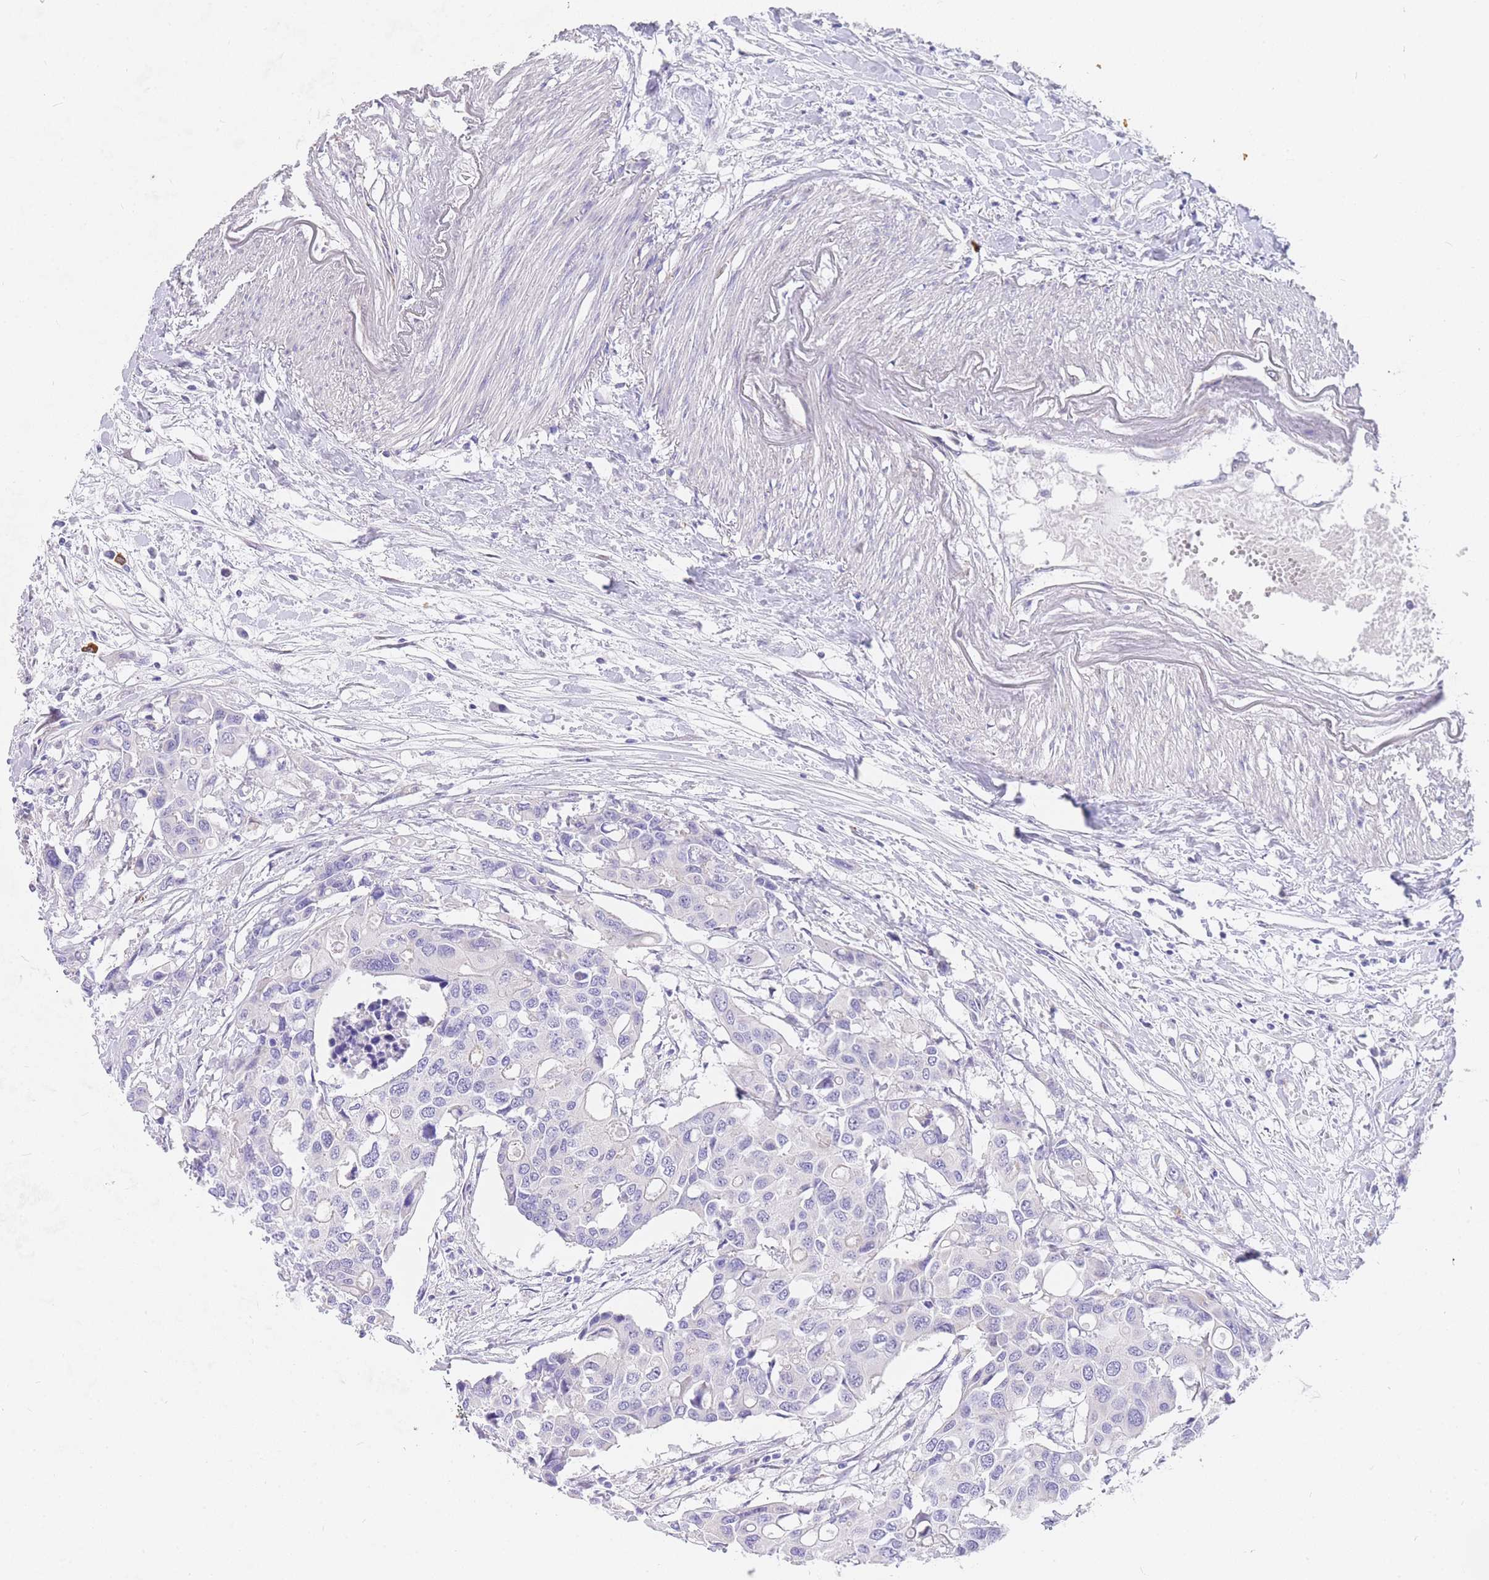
{"staining": {"intensity": "negative", "quantity": "none", "location": "none"}, "tissue": "colorectal cancer", "cell_type": "Tumor cells", "image_type": "cancer", "snomed": [{"axis": "morphology", "description": "Adenocarcinoma, NOS"}, {"axis": "topography", "description": "Colon"}], "caption": "Colorectal cancer (adenocarcinoma) was stained to show a protein in brown. There is no significant expression in tumor cells.", "gene": "SRSF12", "patient": {"sex": "male", "age": 77}}